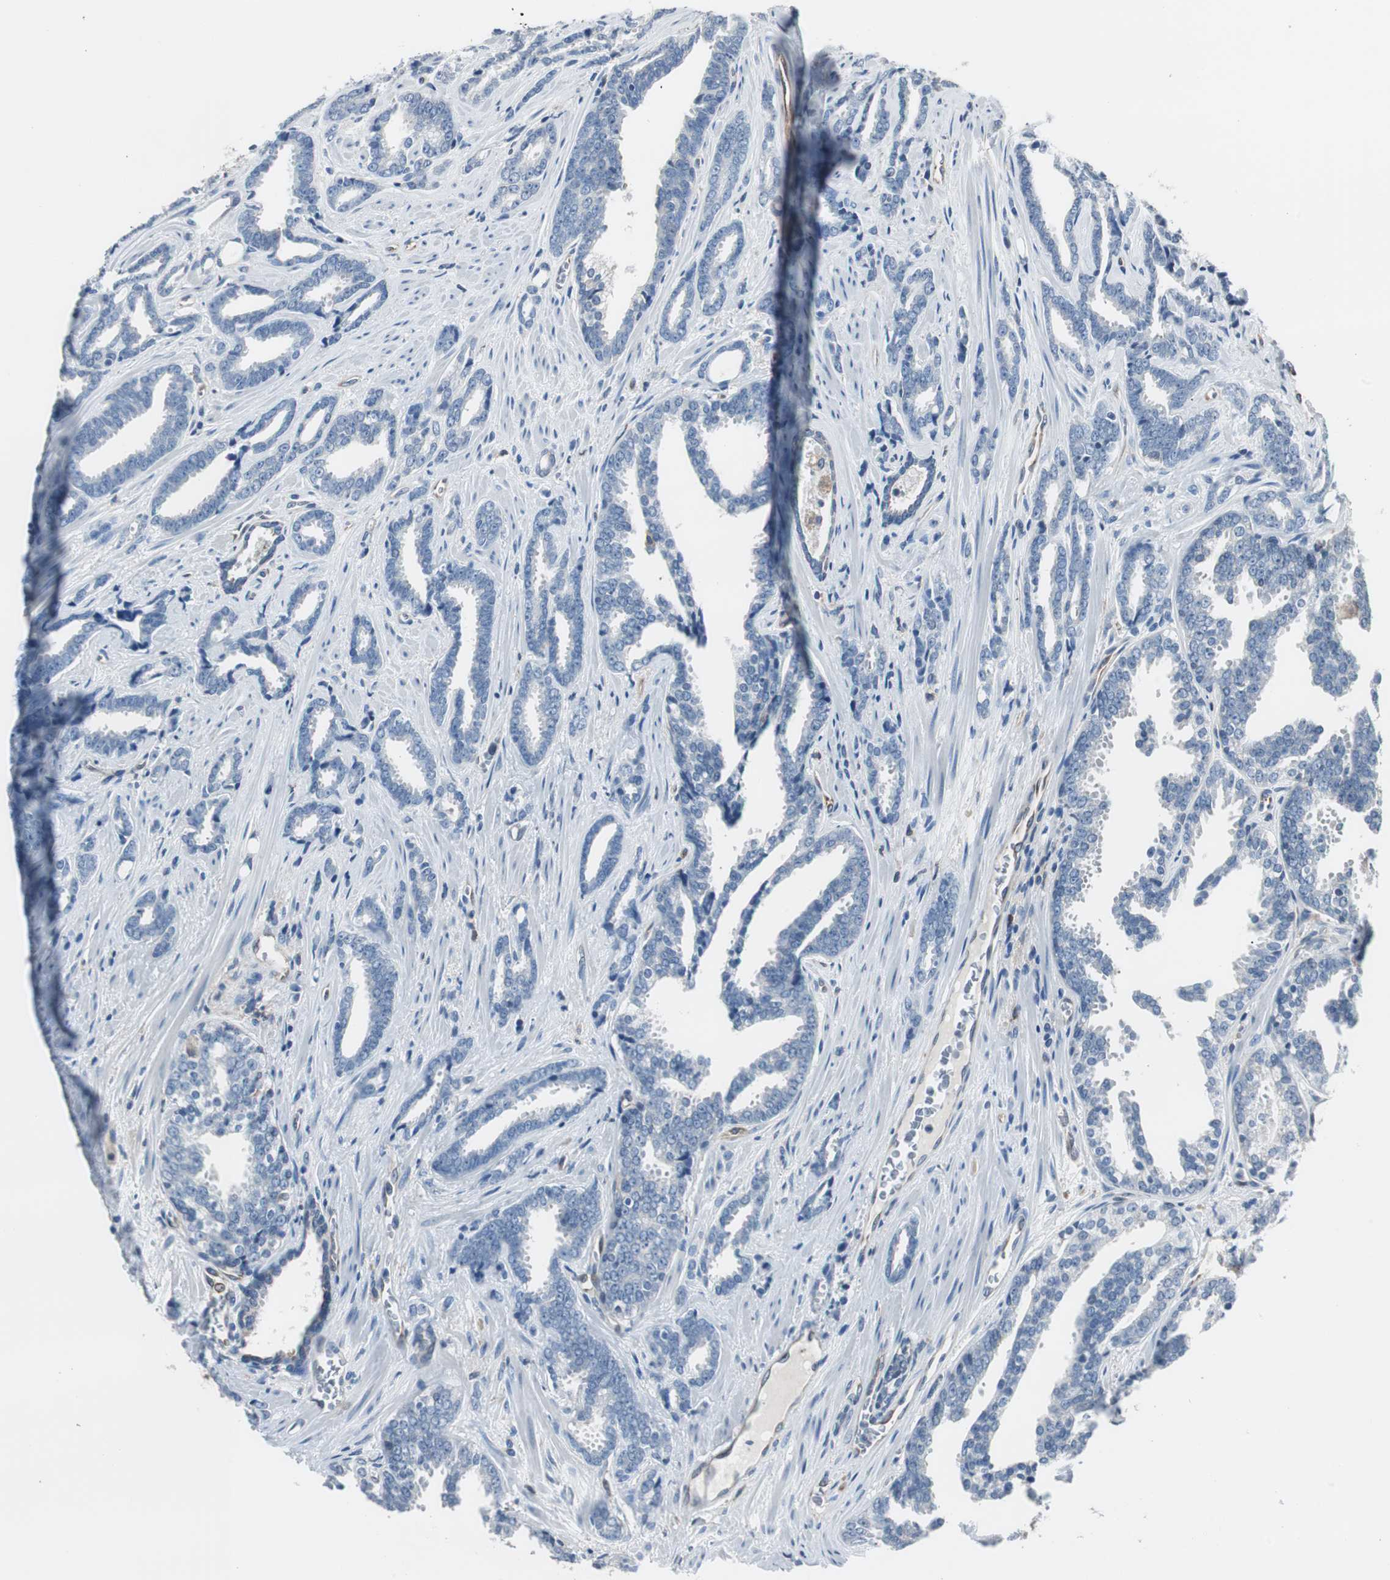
{"staining": {"intensity": "negative", "quantity": "none", "location": "none"}, "tissue": "prostate cancer", "cell_type": "Tumor cells", "image_type": "cancer", "snomed": [{"axis": "morphology", "description": "Adenocarcinoma, High grade"}, {"axis": "topography", "description": "Prostate"}], "caption": "High power microscopy micrograph of an immunohistochemistry histopathology image of adenocarcinoma (high-grade) (prostate), revealing no significant positivity in tumor cells. The staining was performed using DAB (3,3'-diaminobenzidine) to visualize the protein expression in brown, while the nuclei were stained in blue with hematoxylin (Magnification: 20x).", "gene": "SWAP70", "patient": {"sex": "male", "age": 67}}